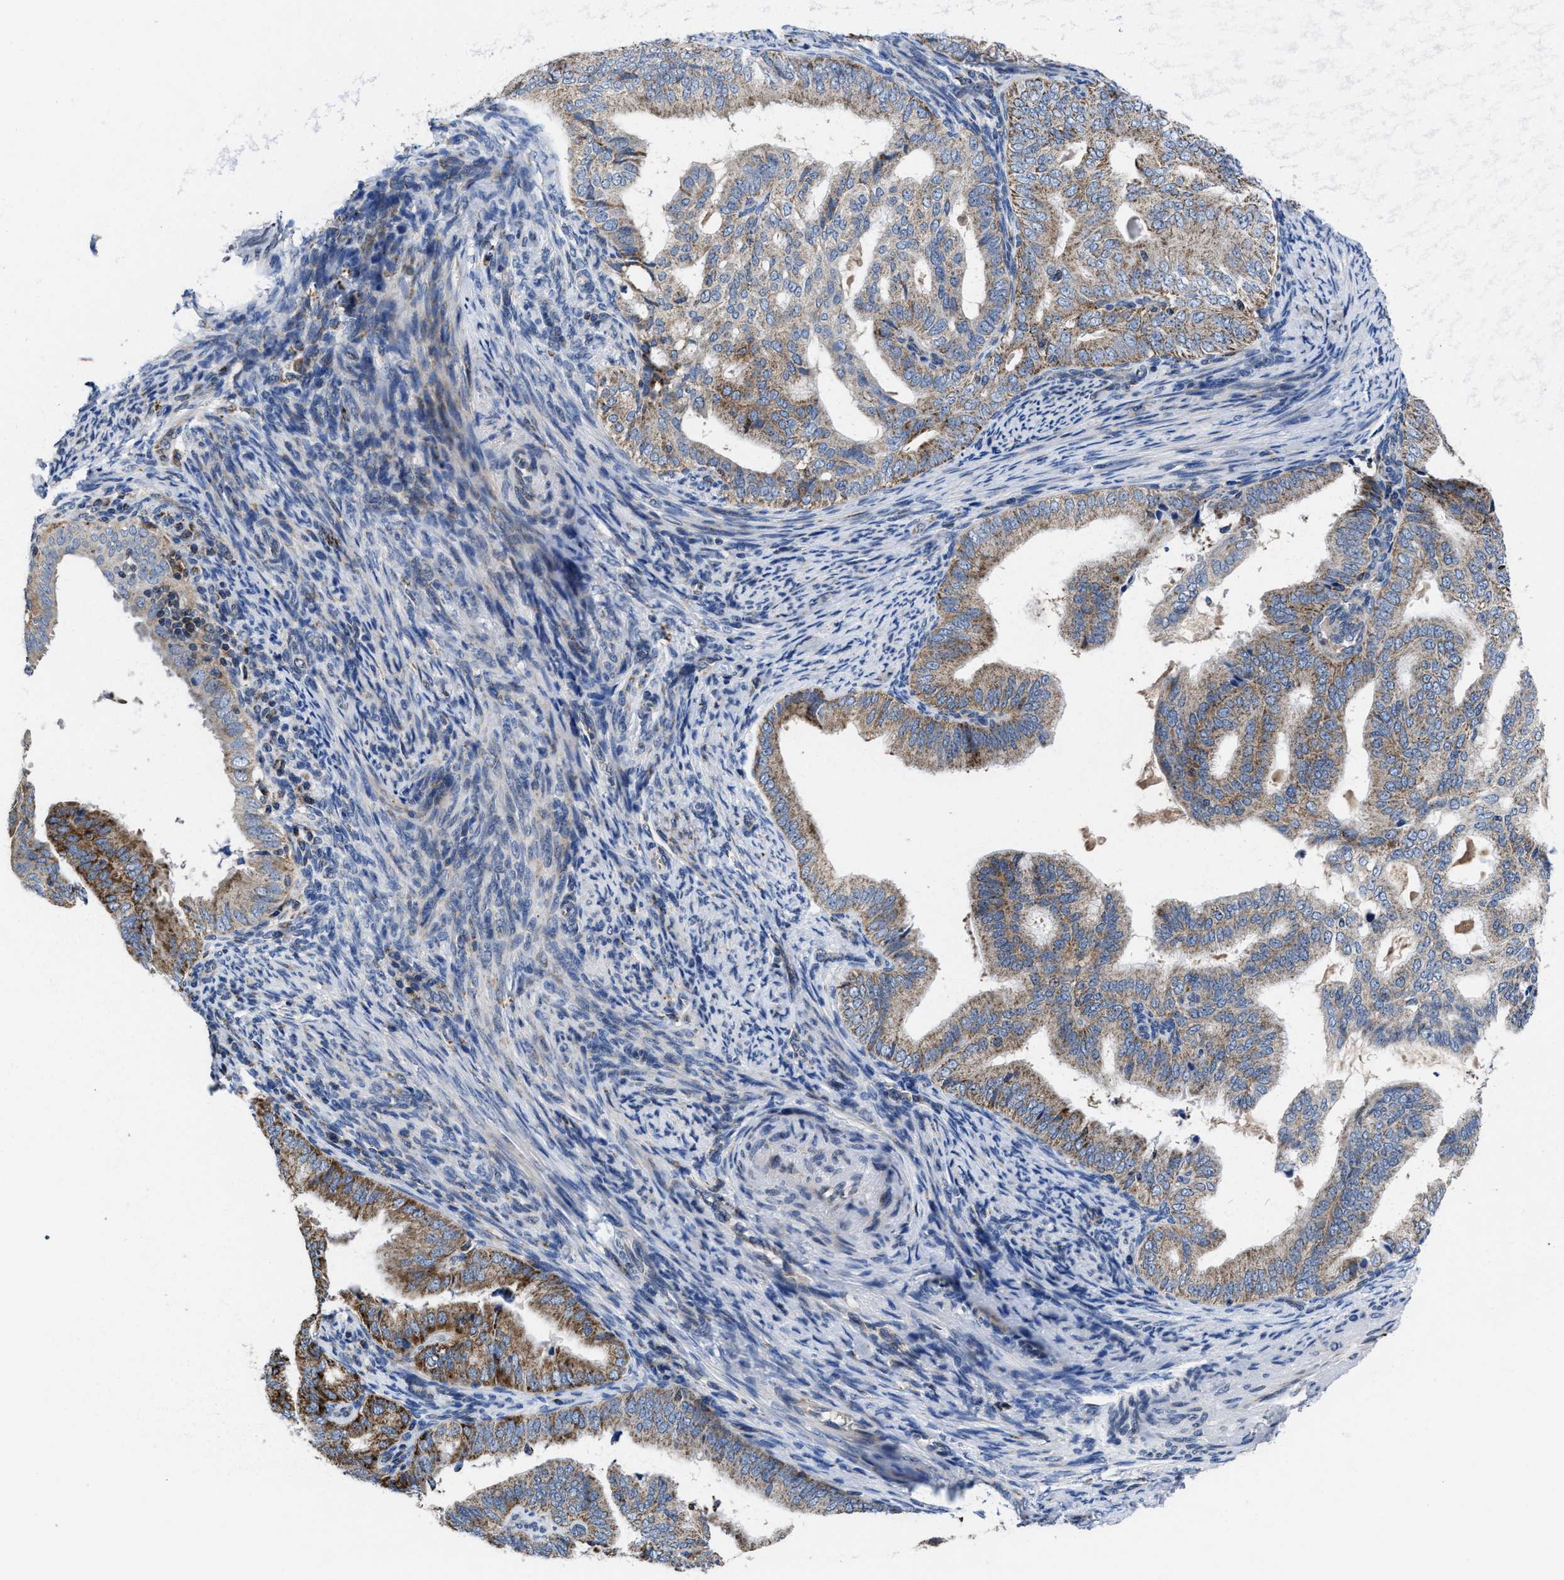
{"staining": {"intensity": "moderate", "quantity": ">75%", "location": "cytoplasmic/membranous"}, "tissue": "endometrial cancer", "cell_type": "Tumor cells", "image_type": "cancer", "snomed": [{"axis": "morphology", "description": "Adenocarcinoma, NOS"}, {"axis": "topography", "description": "Endometrium"}], "caption": "Endometrial cancer (adenocarcinoma) stained with DAB immunohistochemistry exhibits medium levels of moderate cytoplasmic/membranous positivity in approximately >75% of tumor cells. (DAB (3,3'-diaminobenzidine) IHC with brightfield microscopy, high magnification).", "gene": "CACNA1D", "patient": {"sex": "female", "age": 58}}